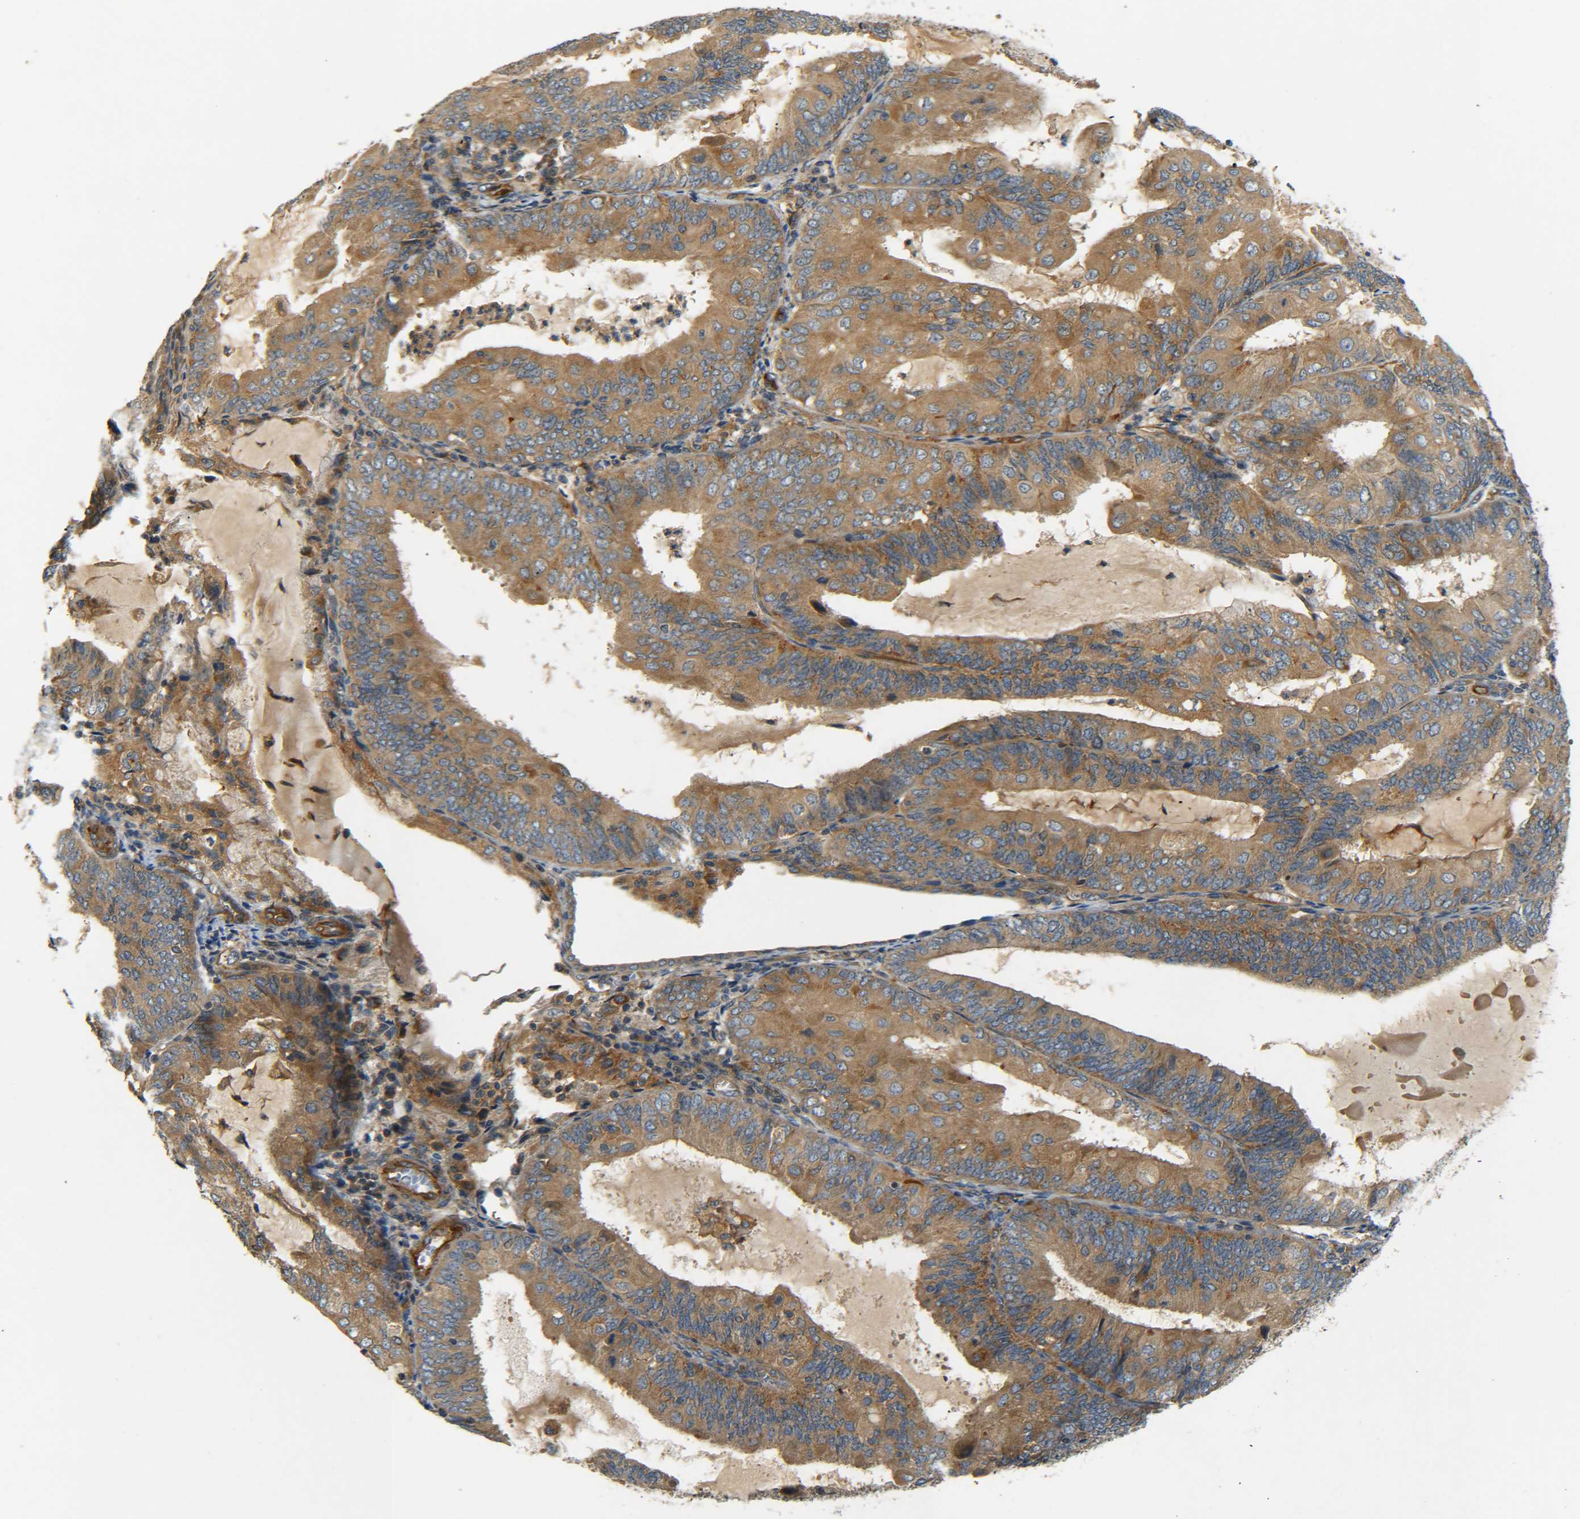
{"staining": {"intensity": "moderate", "quantity": ">75%", "location": "cytoplasmic/membranous"}, "tissue": "endometrial cancer", "cell_type": "Tumor cells", "image_type": "cancer", "snomed": [{"axis": "morphology", "description": "Adenocarcinoma, NOS"}, {"axis": "topography", "description": "Endometrium"}], "caption": "Human adenocarcinoma (endometrial) stained with a protein marker reveals moderate staining in tumor cells.", "gene": "LRCH3", "patient": {"sex": "female", "age": 81}}